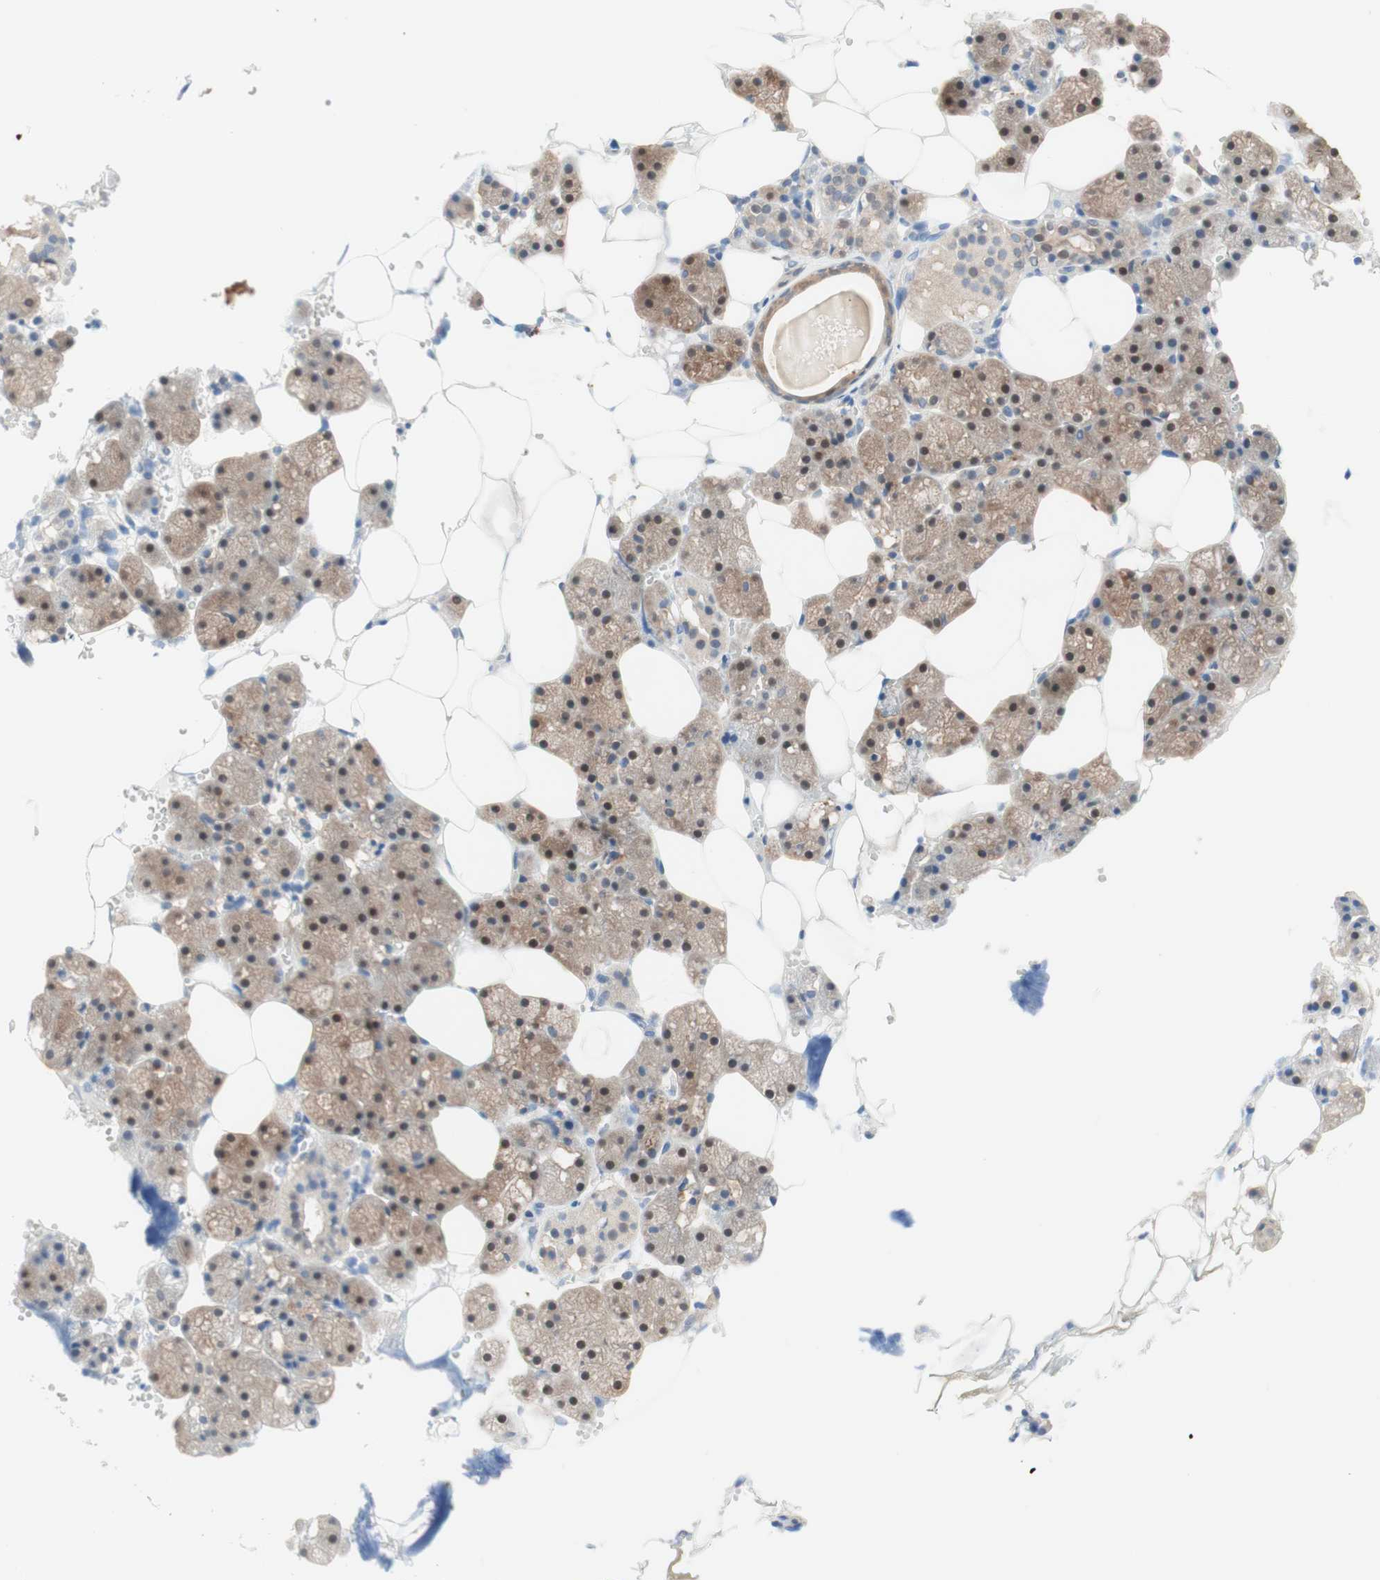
{"staining": {"intensity": "moderate", "quantity": ">75%", "location": "cytoplasmic/membranous,nuclear"}, "tissue": "salivary gland", "cell_type": "Glandular cells", "image_type": "normal", "snomed": [{"axis": "morphology", "description": "Normal tissue, NOS"}, {"axis": "topography", "description": "Salivary gland"}], "caption": "Brown immunohistochemical staining in unremarkable salivary gland reveals moderate cytoplasmic/membranous,nuclear staining in about >75% of glandular cells.", "gene": "COMT", "patient": {"sex": "male", "age": 62}}